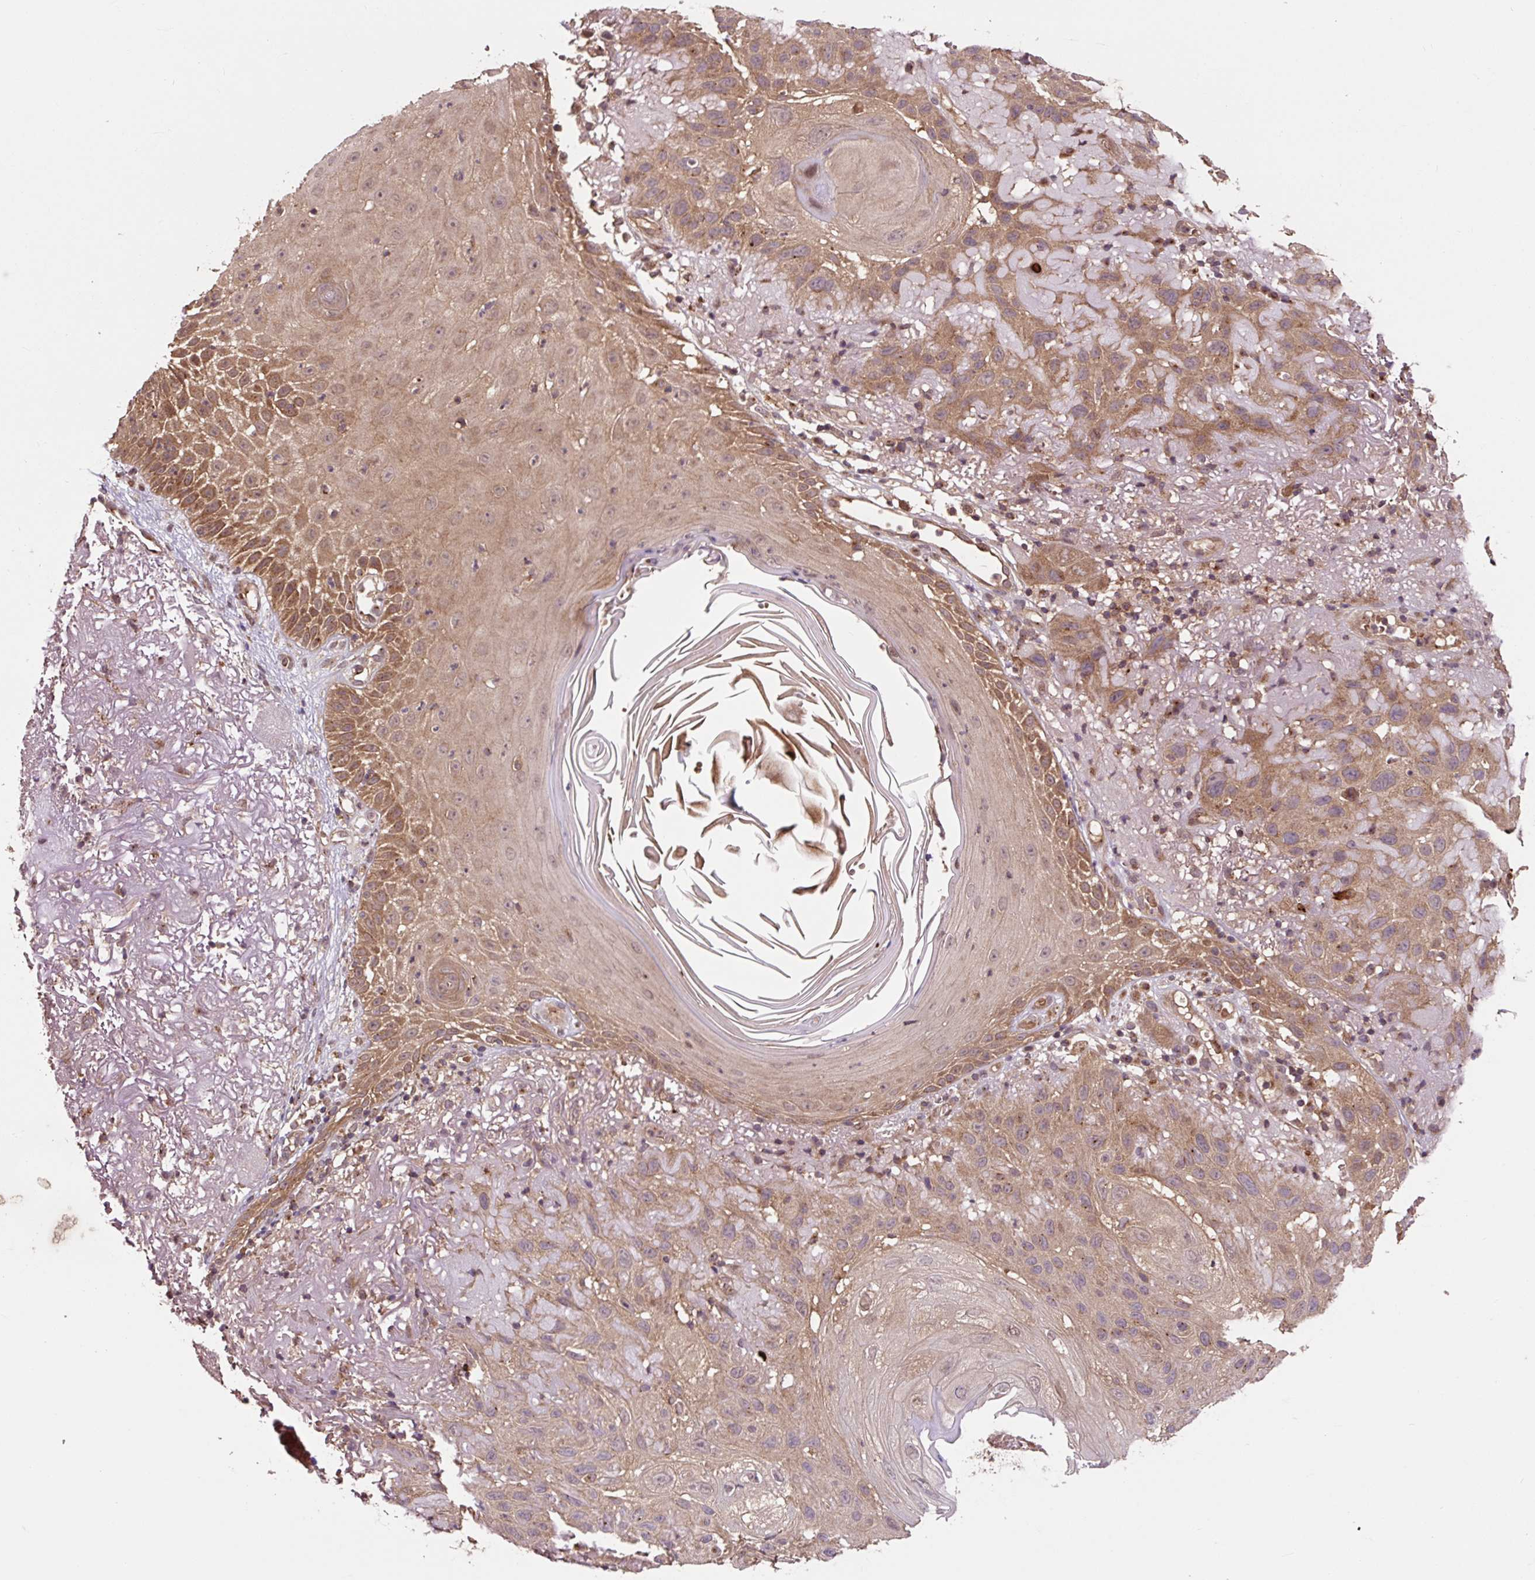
{"staining": {"intensity": "moderate", "quantity": "25%-75%", "location": "cytoplasmic/membranous"}, "tissue": "skin cancer", "cell_type": "Tumor cells", "image_type": "cancer", "snomed": [{"axis": "morphology", "description": "Normal tissue, NOS"}, {"axis": "morphology", "description": "Squamous cell carcinoma, NOS"}, {"axis": "topography", "description": "Skin"}], "caption": "Protein staining by immunohistochemistry displays moderate cytoplasmic/membranous staining in approximately 25%-75% of tumor cells in skin cancer.", "gene": "MMS19", "patient": {"sex": "female", "age": 96}}